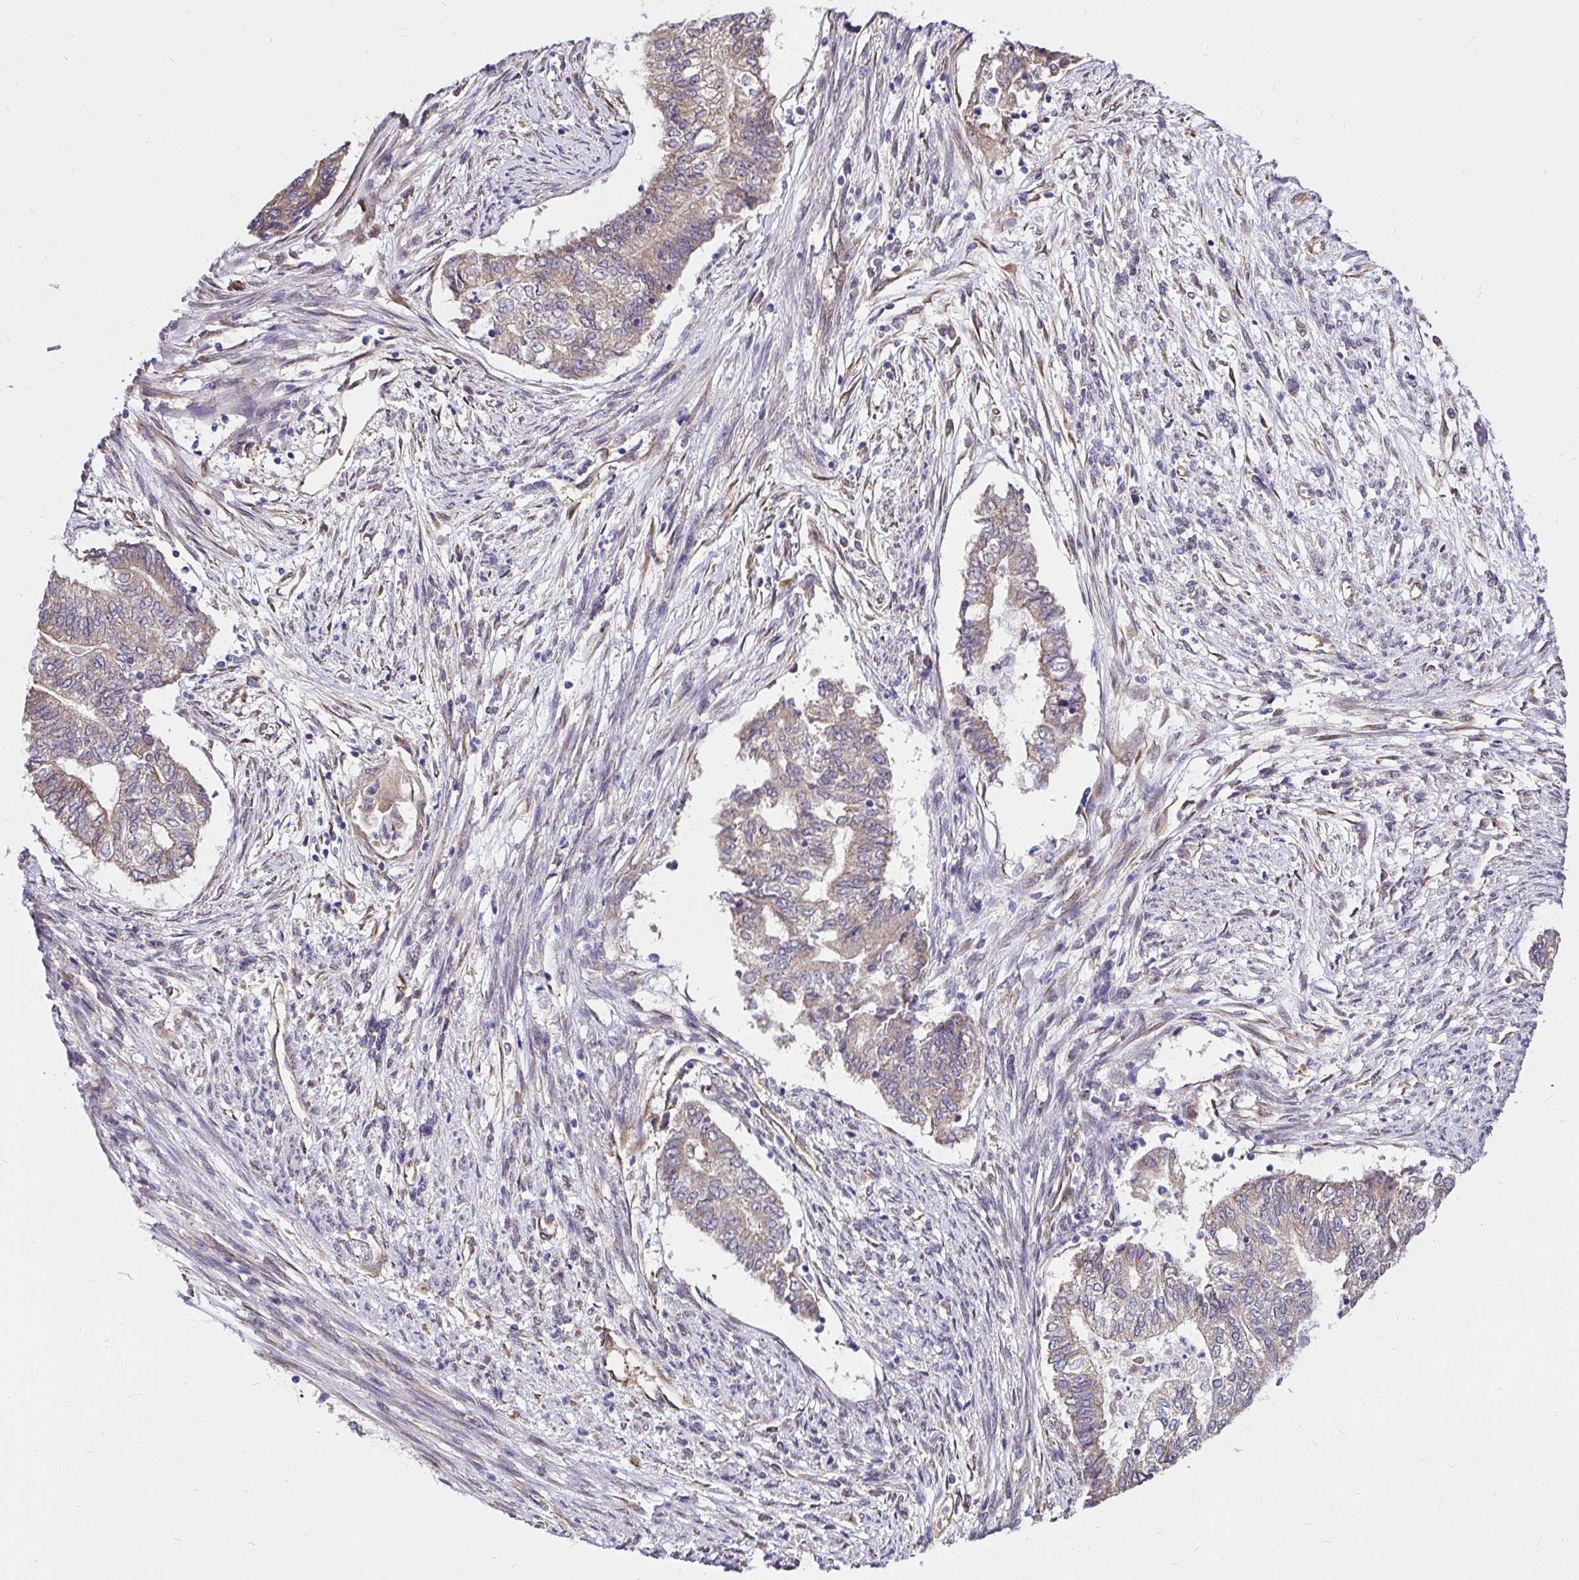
{"staining": {"intensity": "weak", "quantity": ">75%", "location": "cytoplasmic/membranous"}, "tissue": "endometrial cancer", "cell_type": "Tumor cells", "image_type": "cancer", "snomed": [{"axis": "morphology", "description": "Adenocarcinoma, NOS"}, {"axis": "topography", "description": "Endometrium"}], "caption": "Immunohistochemistry (IHC) histopathology image of human endometrial cancer stained for a protein (brown), which exhibits low levels of weak cytoplasmic/membranous positivity in approximately >75% of tumor cells.", "gene": "CCDC122", "patient": {"sex": "female", "age": 65}}